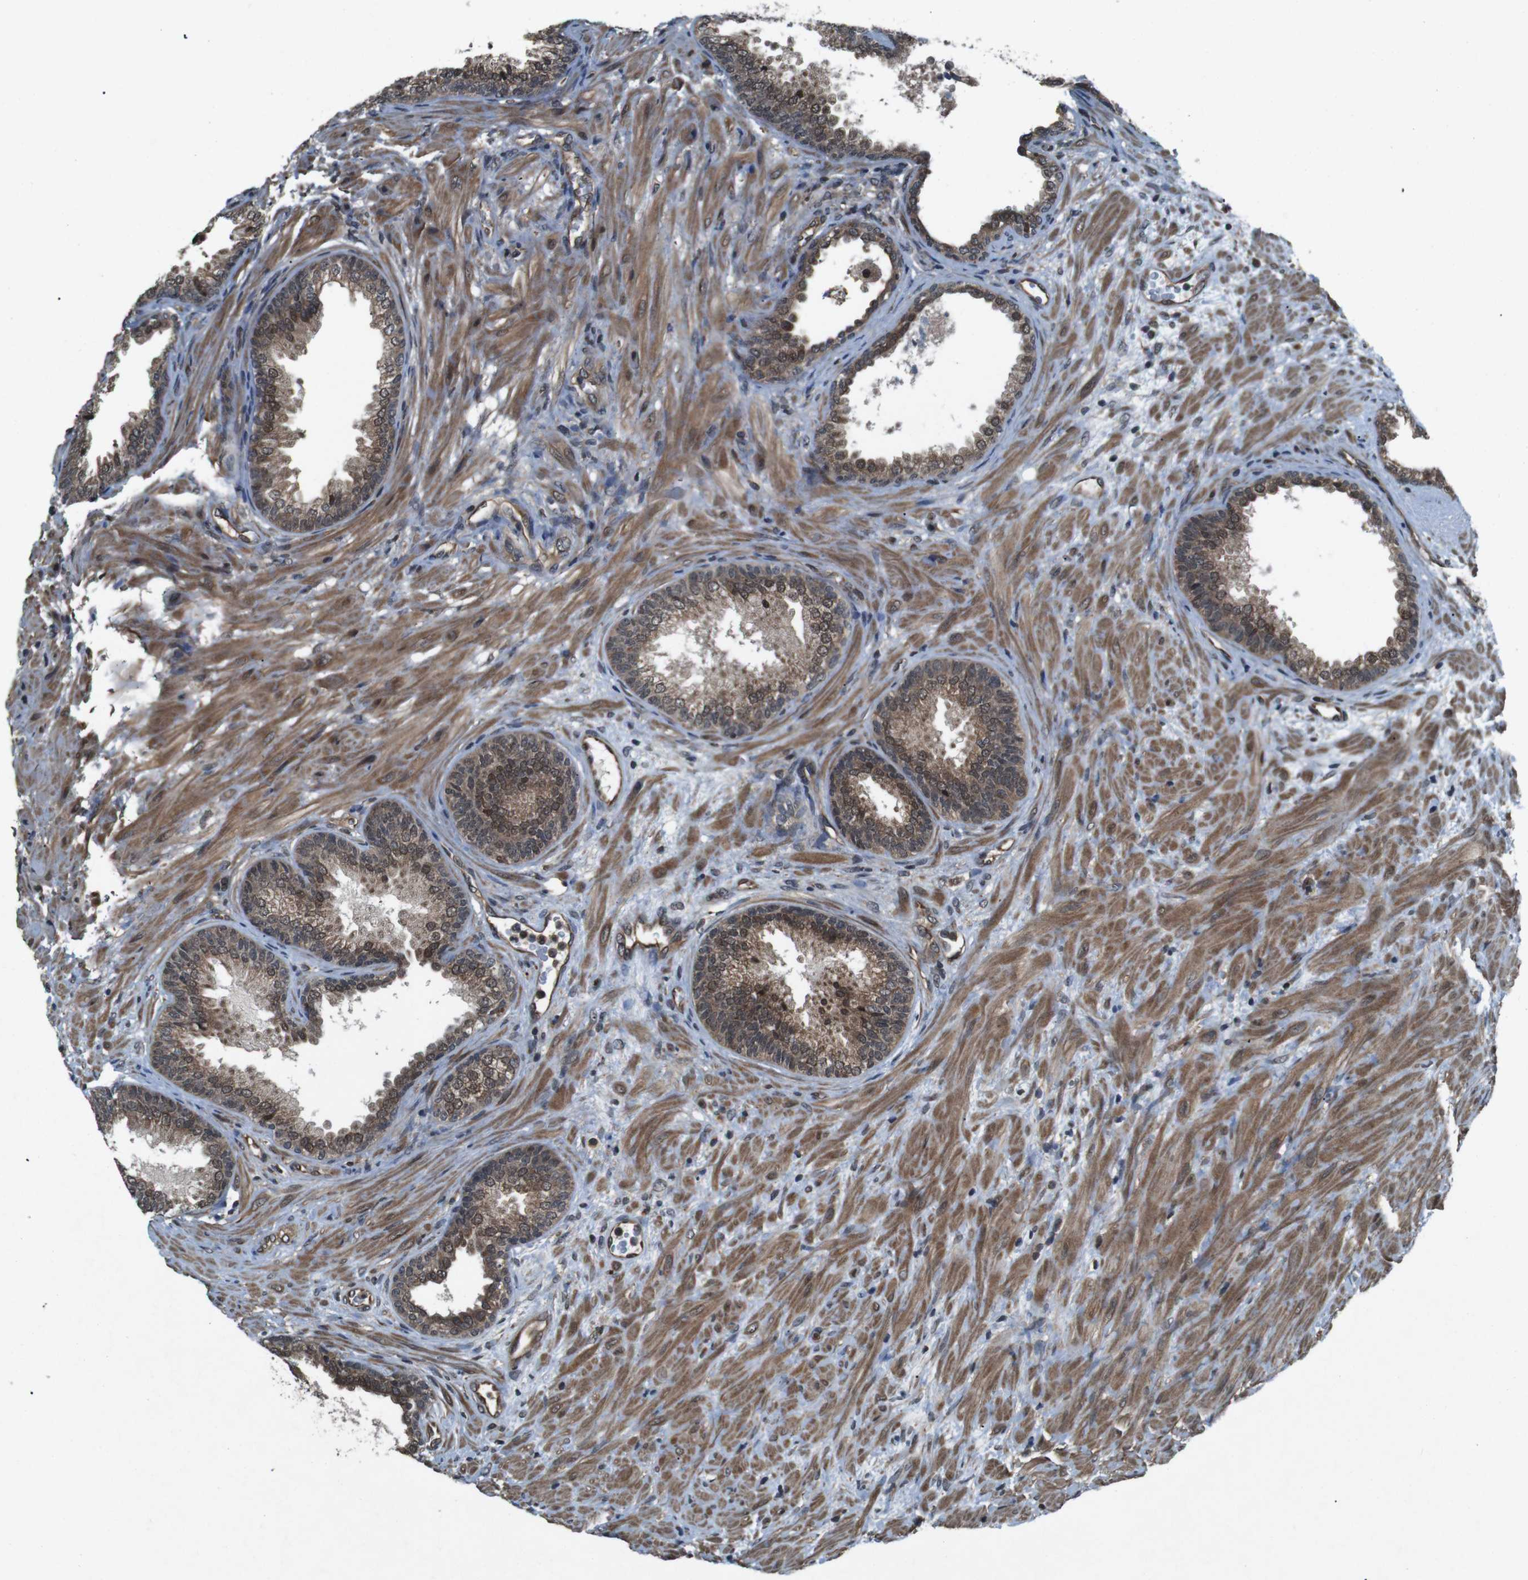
{"staining": {"intensity": "moderate", "quantity": ">75%", "location": "cytoplasmic/membranous"}, "tissue": "prostate", "cell_type": "Glandular cells", "image_type": "normal", "snomed": [{"axis": "morphology", "description": "Normal tissue, NOS"}, {"axis": "topography", "description": "Prostate"}], "caption": "Immunohistochemistry photomicrograph of benign prostate: prostate stained using immunohistochemistry (IHC) displays medium levels of moderate protein expression localized specifically in the cytoplasmic/membranous of glandular cells, appearing as a cytoplasmic/membranous brown color.", "gene": "SOCS1", "patient": {"sex": "male", "age": 76}}